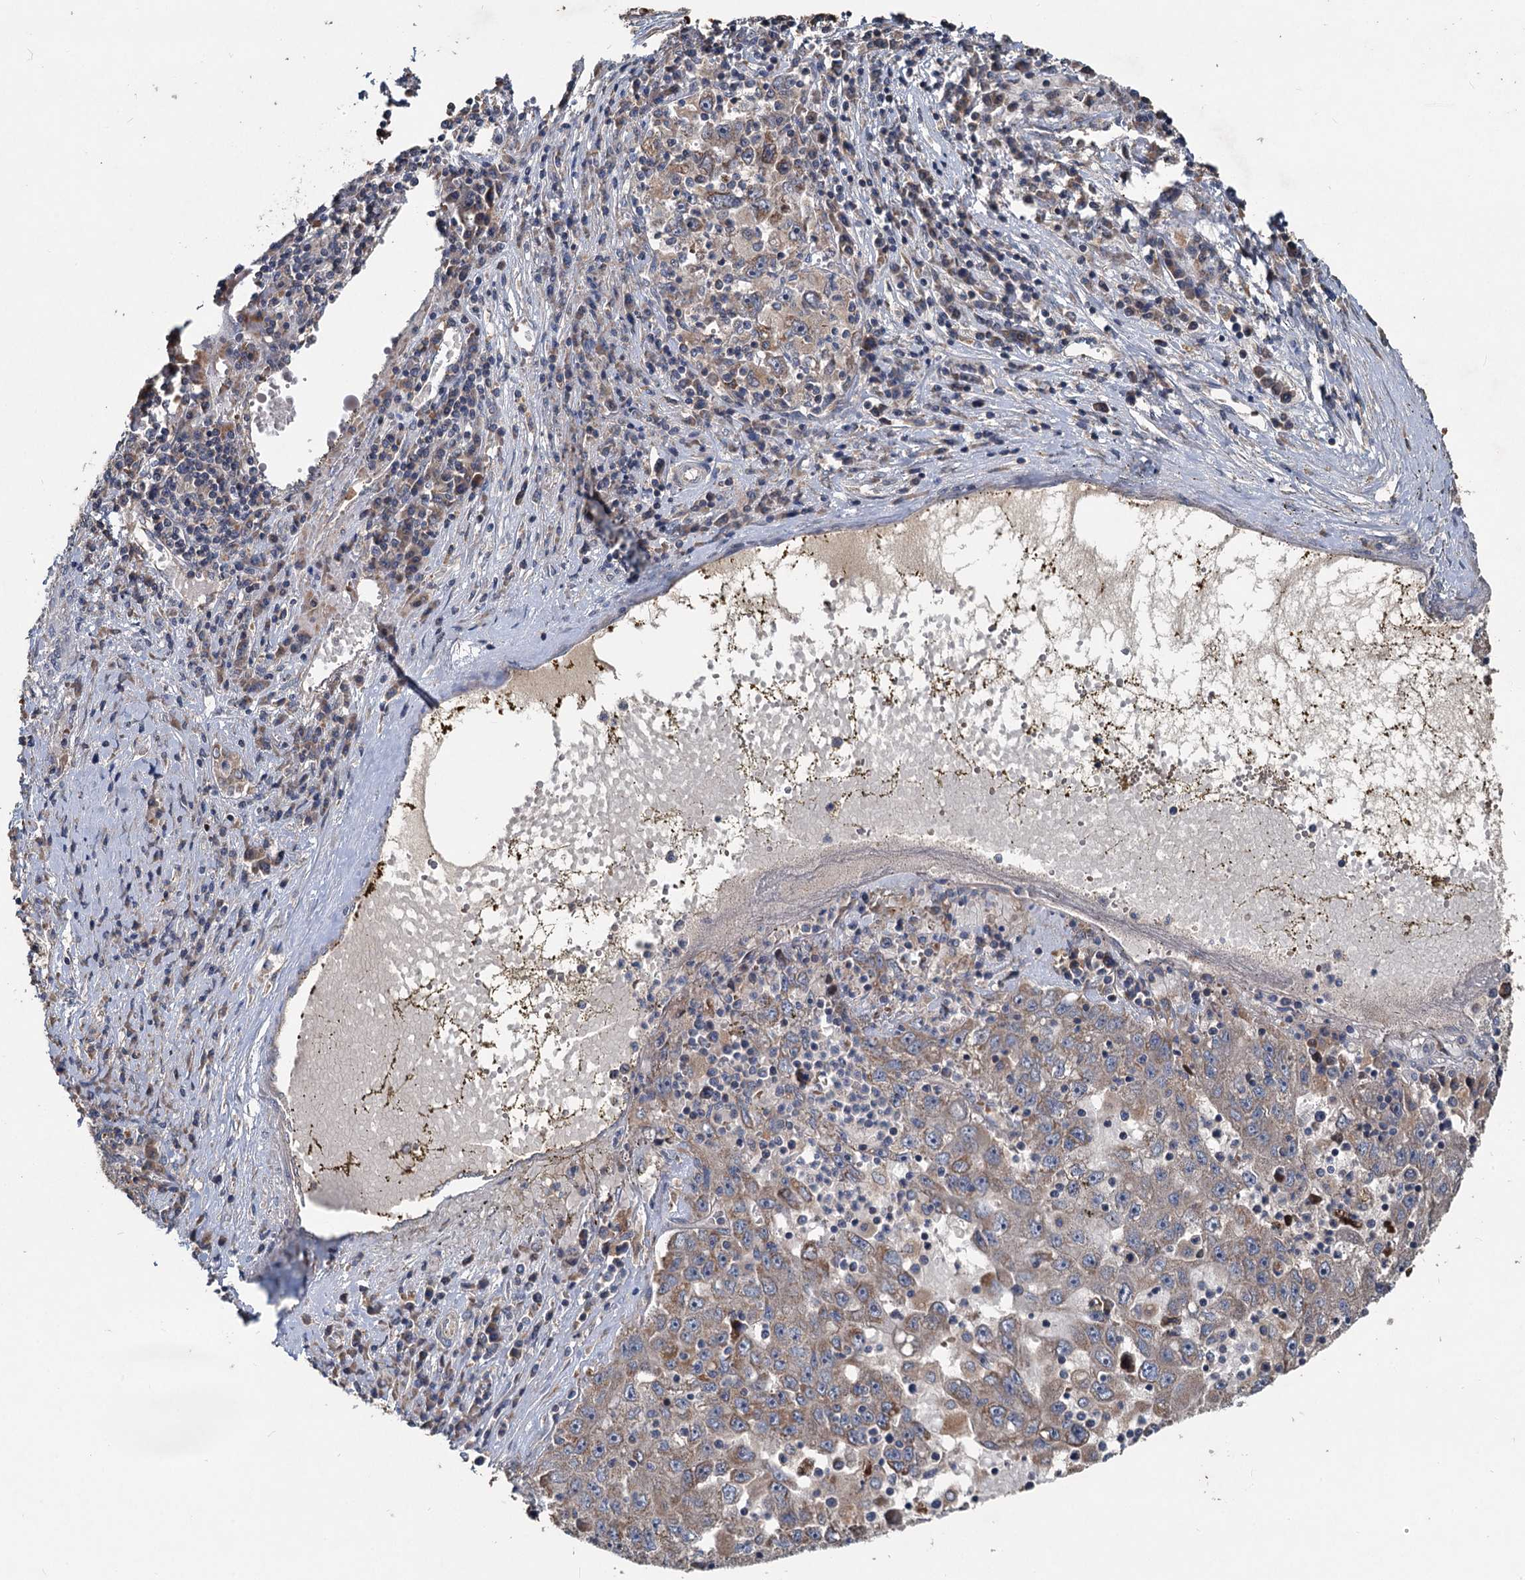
{"staining": {"intensity": "weak", "quantity": "<25%", "location": "cytoplasmic/membranous"}, "tissue": "liver cancer", "cell_type": "Tumor cells", "image_type": "cancer", "snomed": [{"axis": "morphology", "description": "Carcinoma, Hepatocellular, NOS"}, {"axis": "topography", "description": "Liver"}], "caption": "This is an IHC photomicrograph of liver hepatocellular carcinoma. There is no expression in tumor cells.", "gene": "OTUB1", "patient": {"sex": "male", "age": 49}}